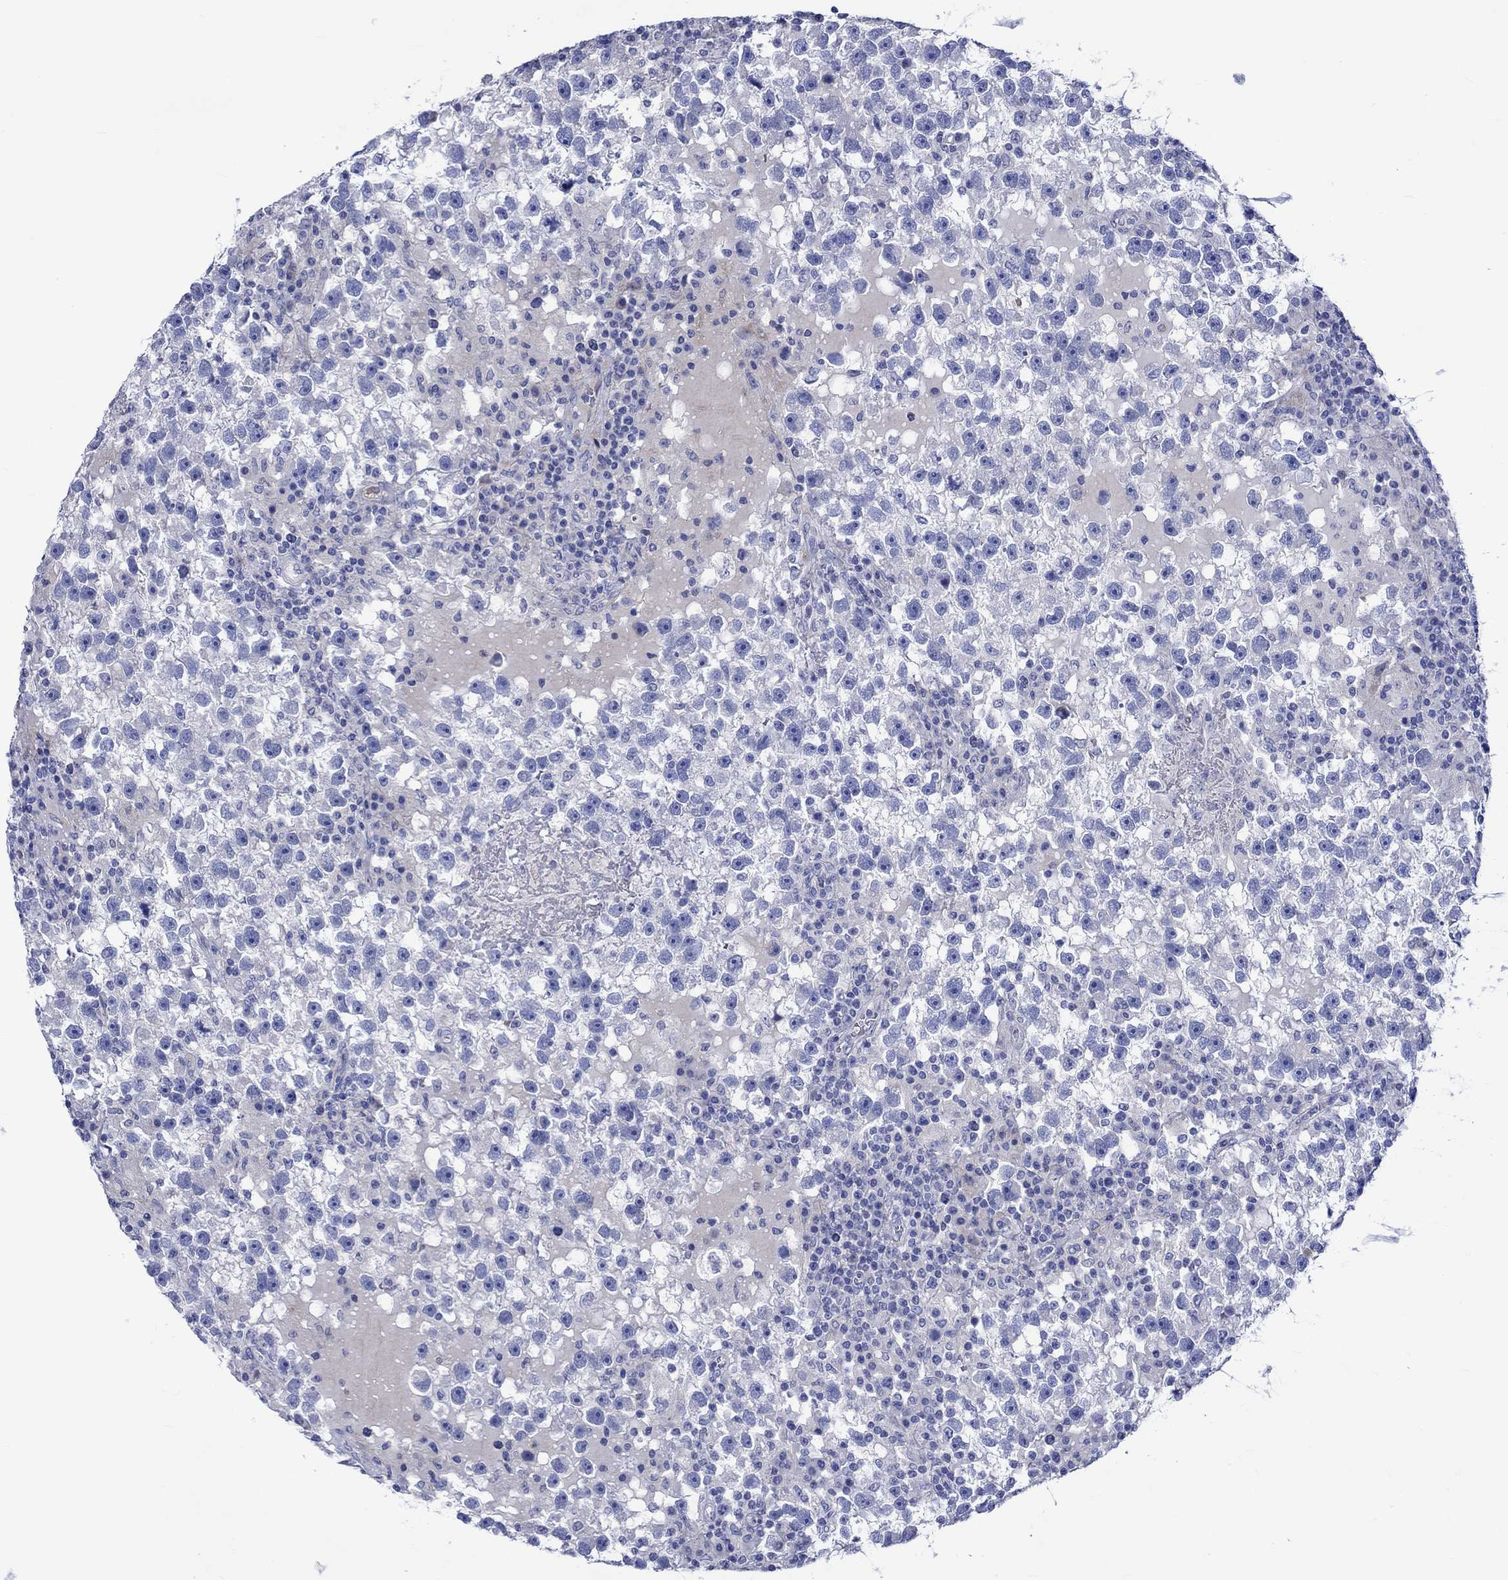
{"staining": {"intensity": "negative", "quantity": "none", "location": "none"}, "tissue": "testis cancer", "cell_type": "Tumor cells", "image_type": "cancer", "snomed": [{"axis": "morphology", "description": "Seminoma, NOS"}, {"axis": "topography", "description": "Testis"}], "caption": "Immunohistochemistry histopathology image of testis cancer stained for a protein (brown), which displays no staining in tumor cells.", "gene": "NRIP3", "patient": {"sex": "male", "age": 47}}